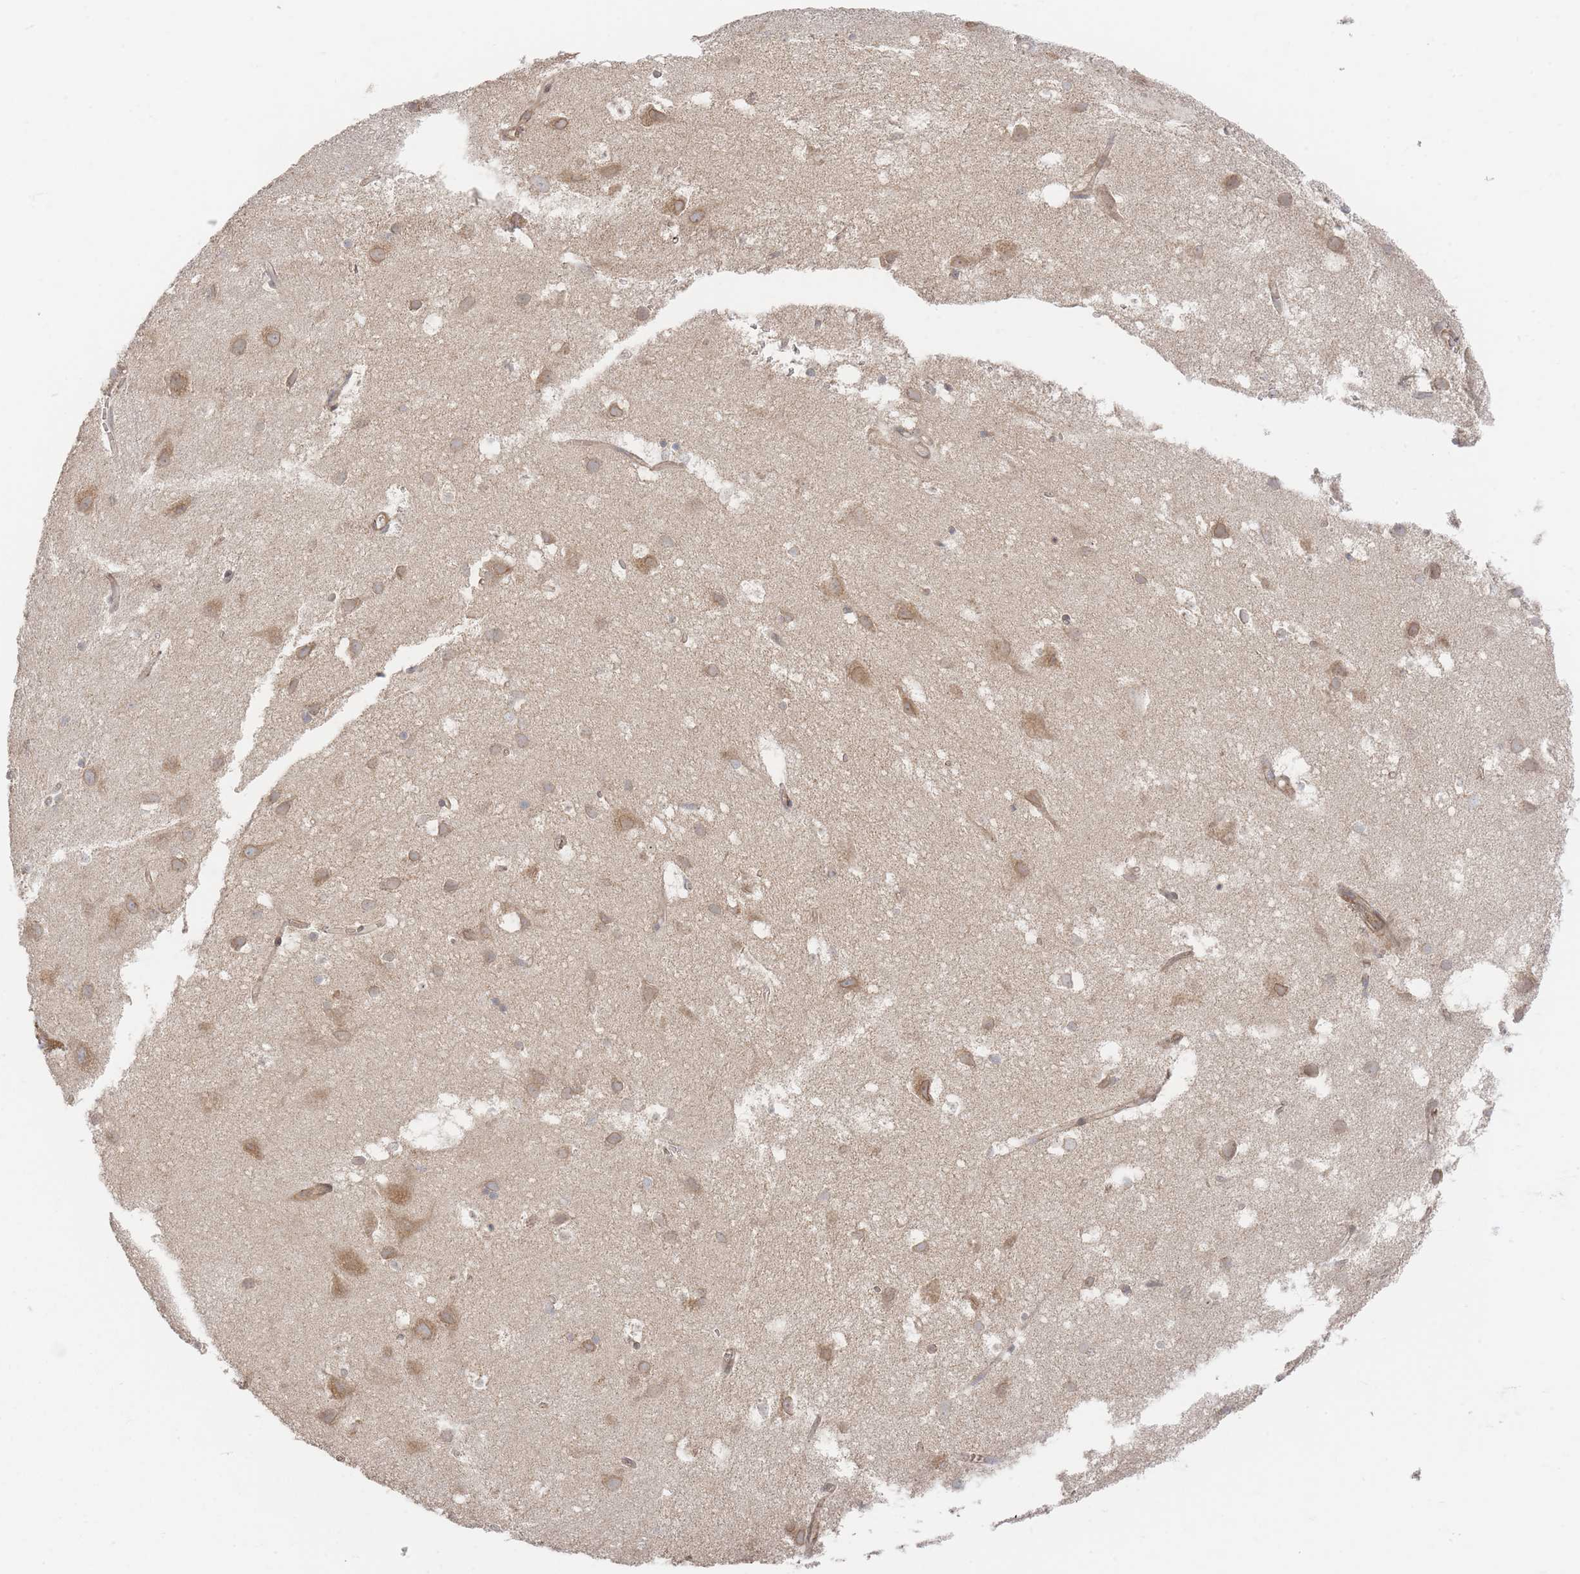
{"staining": {"intensity": "weak", "quantity": "25%-75%", "location": "cytoplasmic/membranous"}, "tissue": "cerebral cortex", "cell_type": "Endothelial cells", "image_type": "normal", "snomed": [{"axis": "morphology", "description": "Normal tissue, NOS"}, {"axis": "topography", "description": "Cerebral cortex"}], "caption": "Weak cytoplasmic/membranous expression is seen in about 25%-75% of endothelial cells in unremarkable cerebral cortex. (DAB IHC, brown staining for protein, blue staining for nuclei).", "gene": "GLE1", "patient": {"sex": "male", "age": 54}}